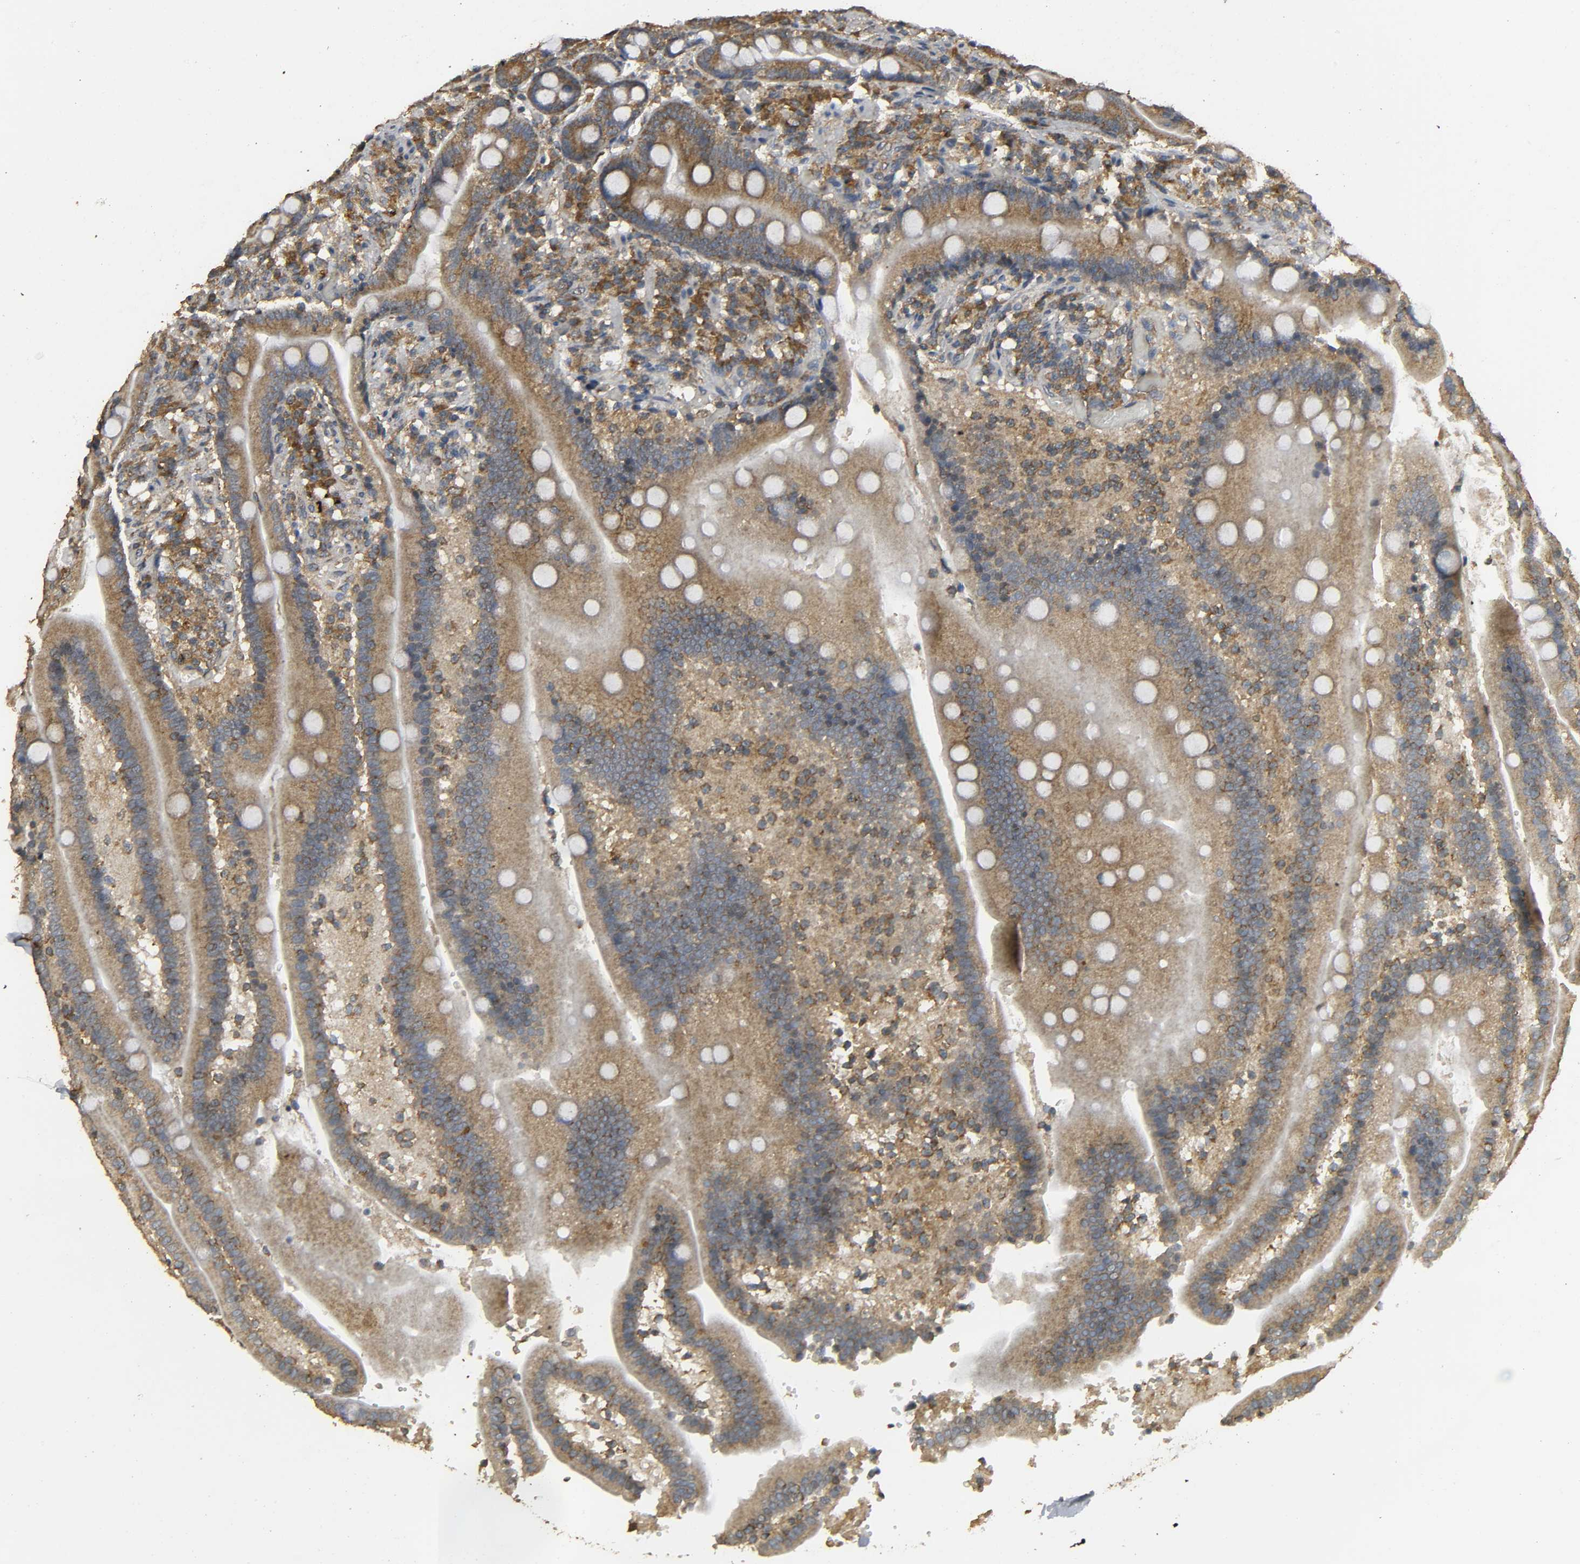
{"staining": {"intensity": "moderate", "quantity": ">75%", "location": "cytoplasmic/membranous"}, "tissue": "duodenum", "cell_type": "Glandular cells", "image_type": "normal", "snomed": [{"axis": "morphology", "description": "Normal tissue, NOS"}, {"axis": "topography", "description": "Duodenum"}], "caption": "This is a histology image of immunohistochemistry staining of benign duodenum, which shows moderate expression in the cytoplasmic/membranous of glandular cells.", "gene": "DDX6", "patient": {"sex": "male", "age": 66}}